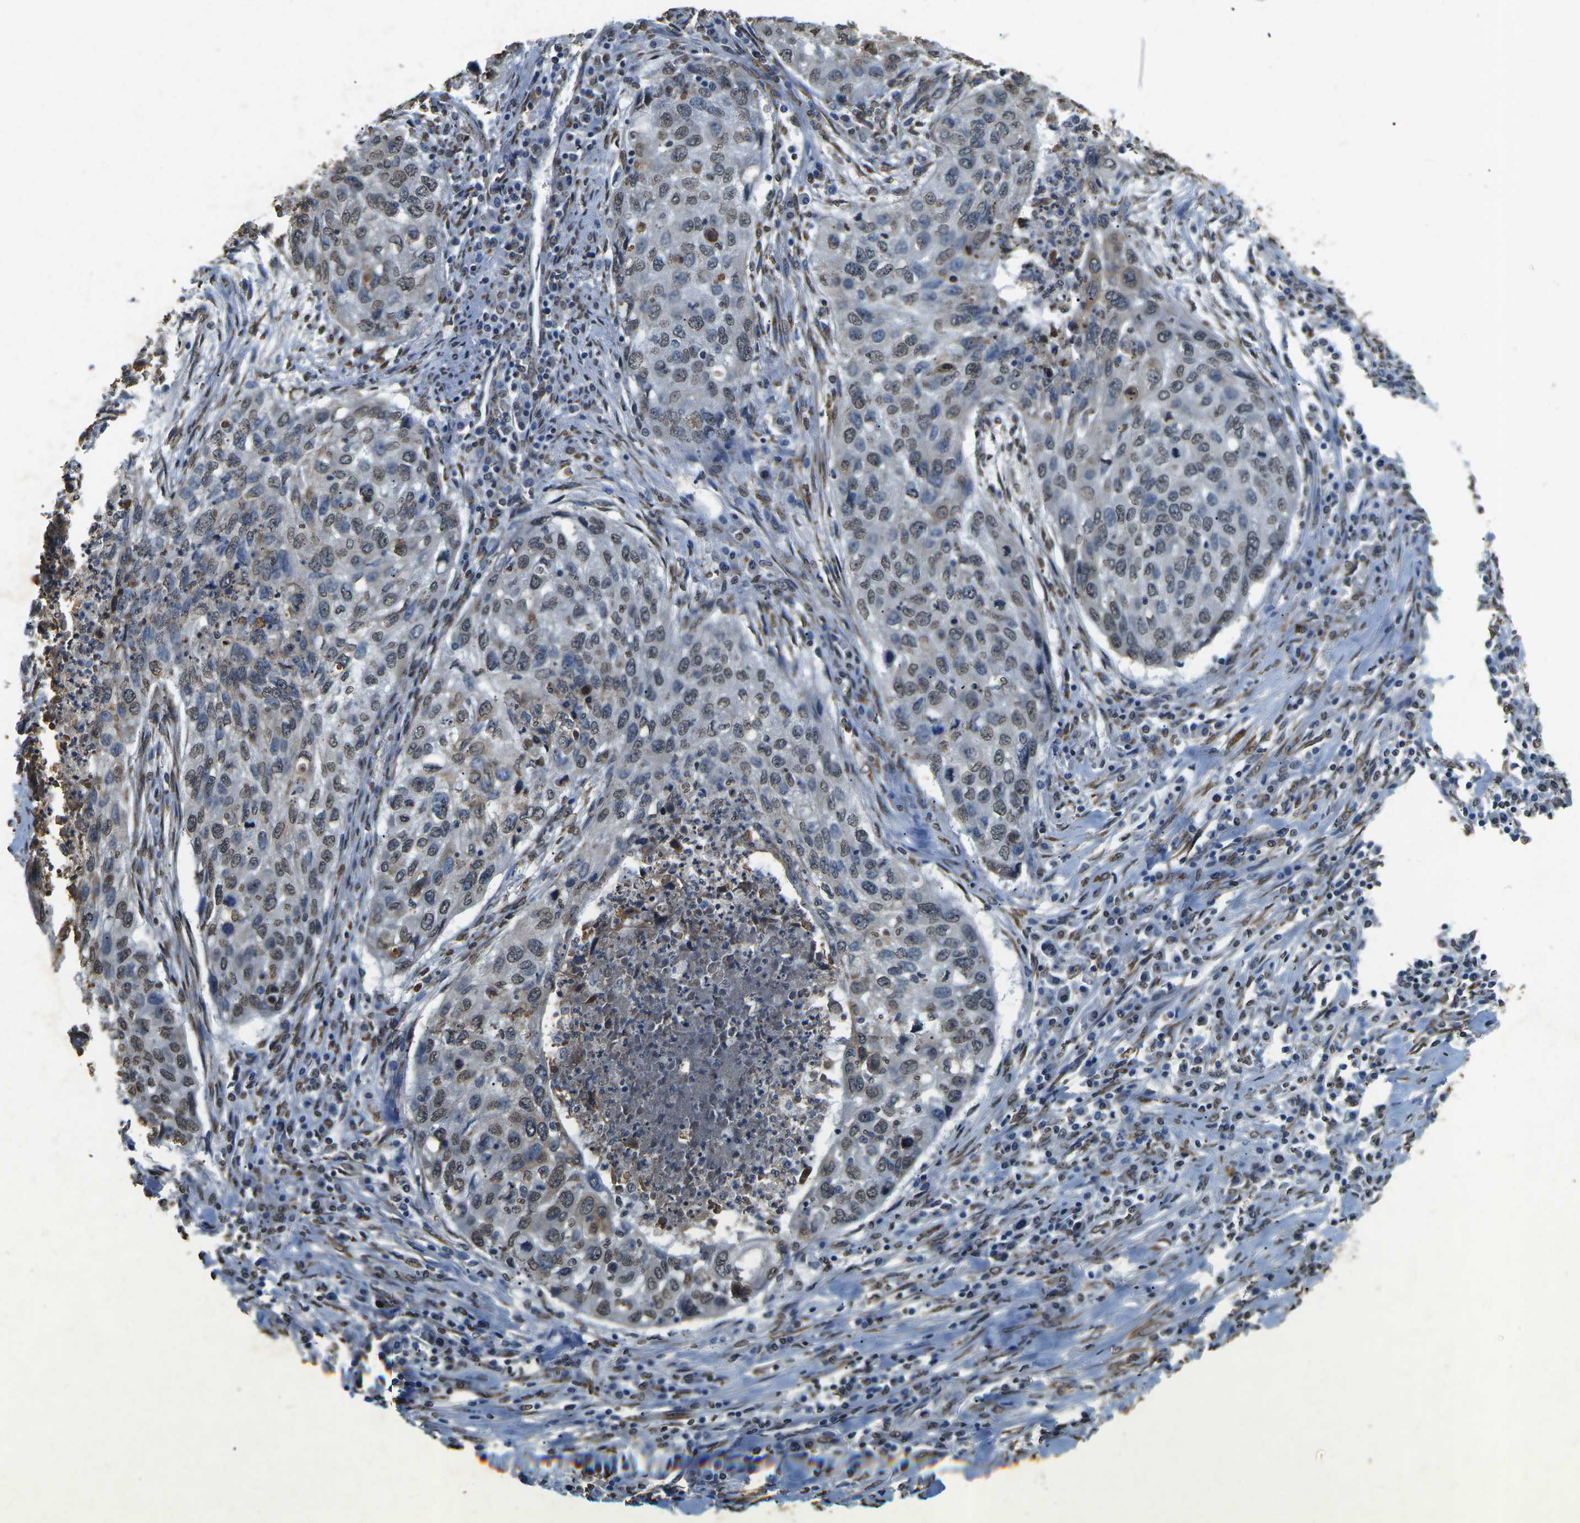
{"staining": {"intensity": "weak", "quantity": "25%-75%", "location": "nuclear"}, "tissue": "lung cancer", "cell_type": "Tumor cells", "image_type": "cancer", "snomed": [{"axis": "morphology", "description": "Squamous cell carcinoma, NOS"}, {"axis": "topography", "description": "Lung"}], "caption": "Protein staining demonstrates weak nuclear positivity in approximately 25%-75% of tumor cells in lung squamous cell carcinoma.", "gene": "SCNN1B", "patient": {"sex": "female", "age": 63}}